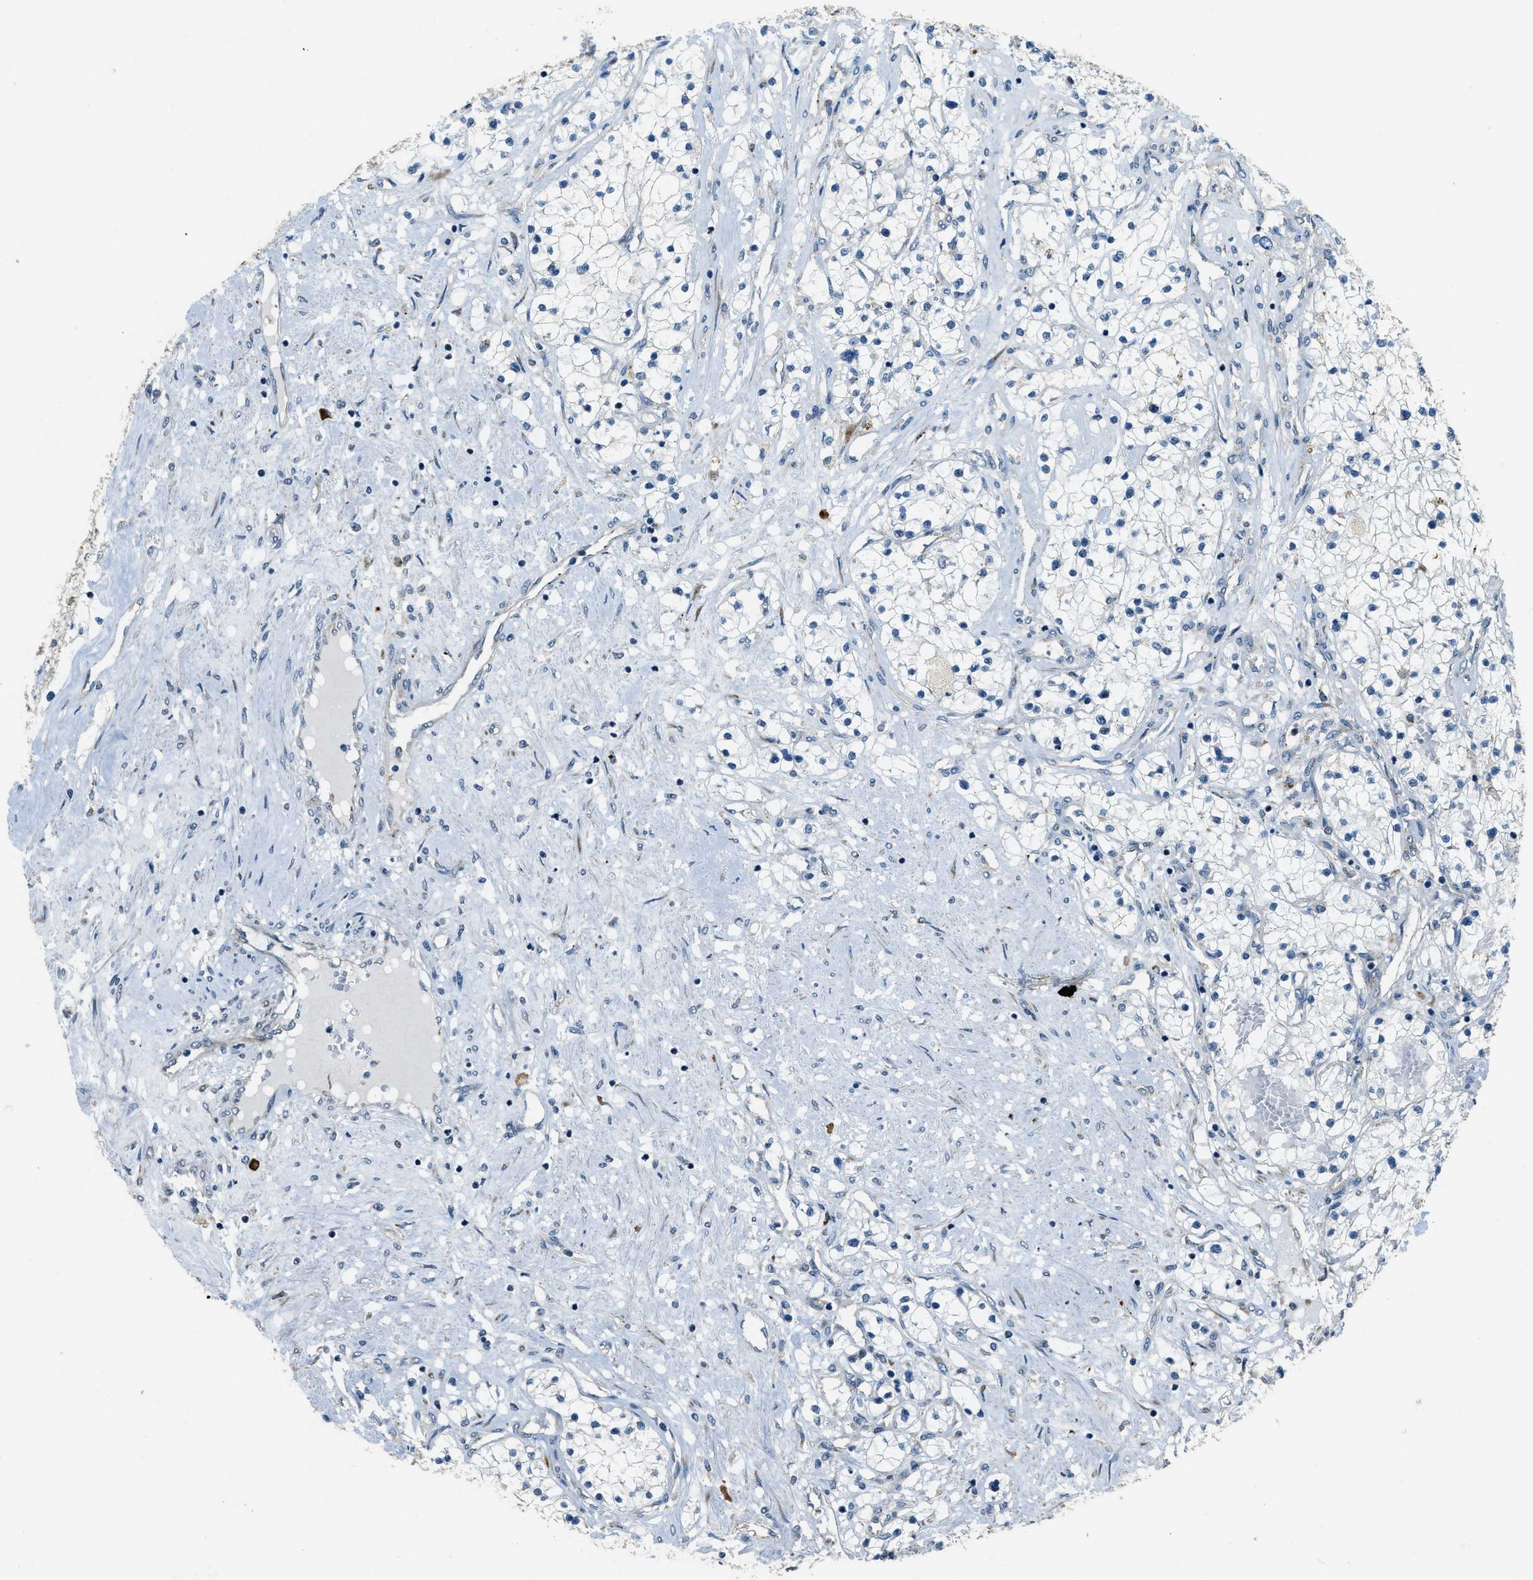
{"staining": {"intensity": "negative", "quantity": "none", "location": "none"}, "tissue": "renal cancer", "cell_type": "Tumor cells", "image_type": "cancer", "snomed": [{"axis": "morphology", "description": "Adenocarcinoma, NOS"}, {"axis": "topography", "description": "Kidney"}], "caption": "IHC of human adenocarcinoma (renal) demonstrates no staining in tumor cells.", "gene": "HERC2", "patient": {"sex": "male", "age": 68}}